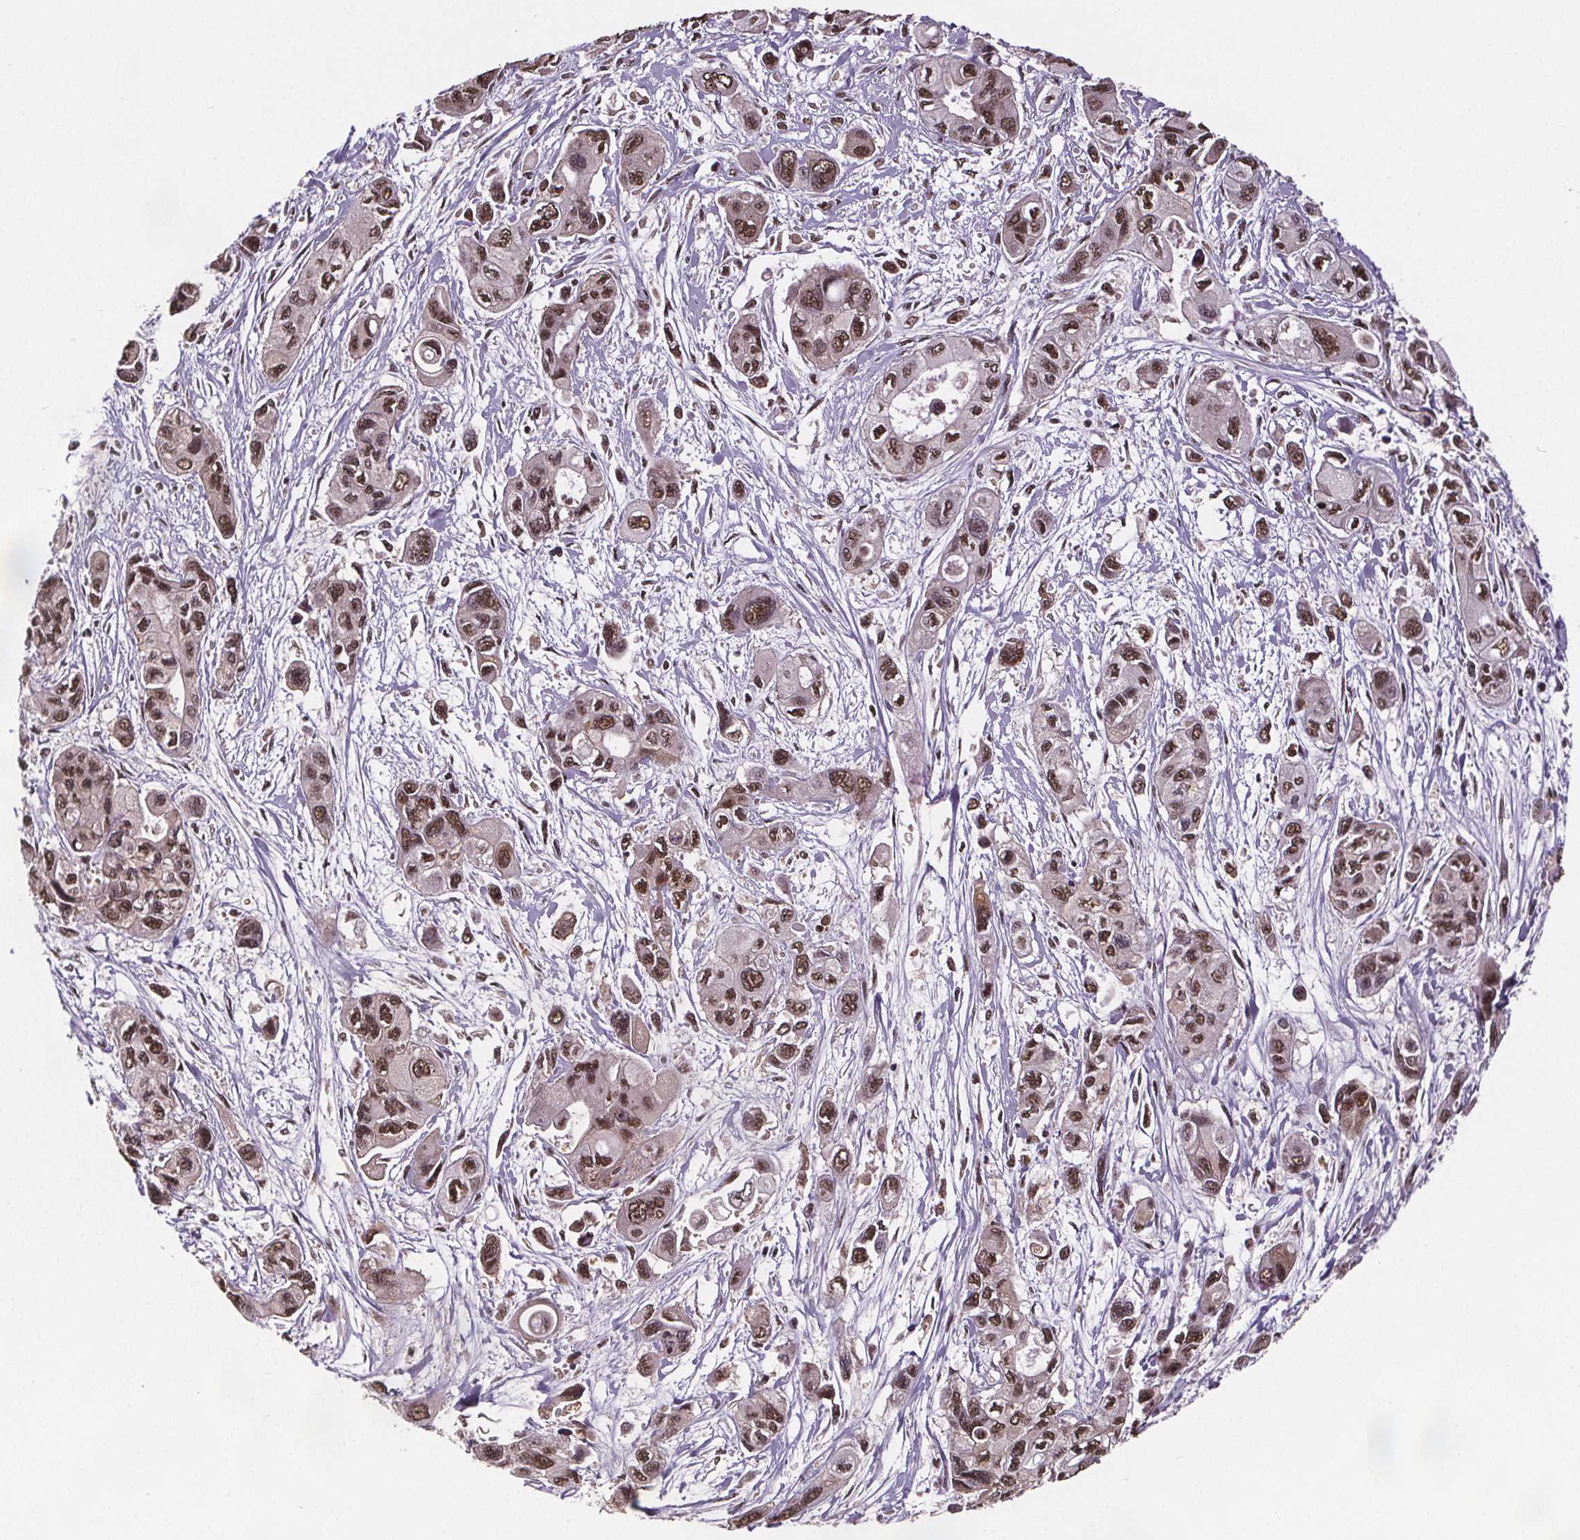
{"staining": {"intensity": "moderate", "quantity": ">75%", "location": "nuclear"}, "tissue": "pancreatic cancer", "cell_type": "Tumor cells", "image_type": "cancer", "snomed": [{"axis": "morphology", "description": "Adenocarcinoma, NOS"}, {"axis": "topography", "description": "Pancreas"}], "caption": "Brown immunohistochemical staining in pancreatic cancer demonstrates moderate nuclear expression in approximately >75% of tumor cells. The protein is shown in brown color, while the nuclei are stained blue.", "gene": "JARID2", "patient": {"sex": "female", "age": 47}}